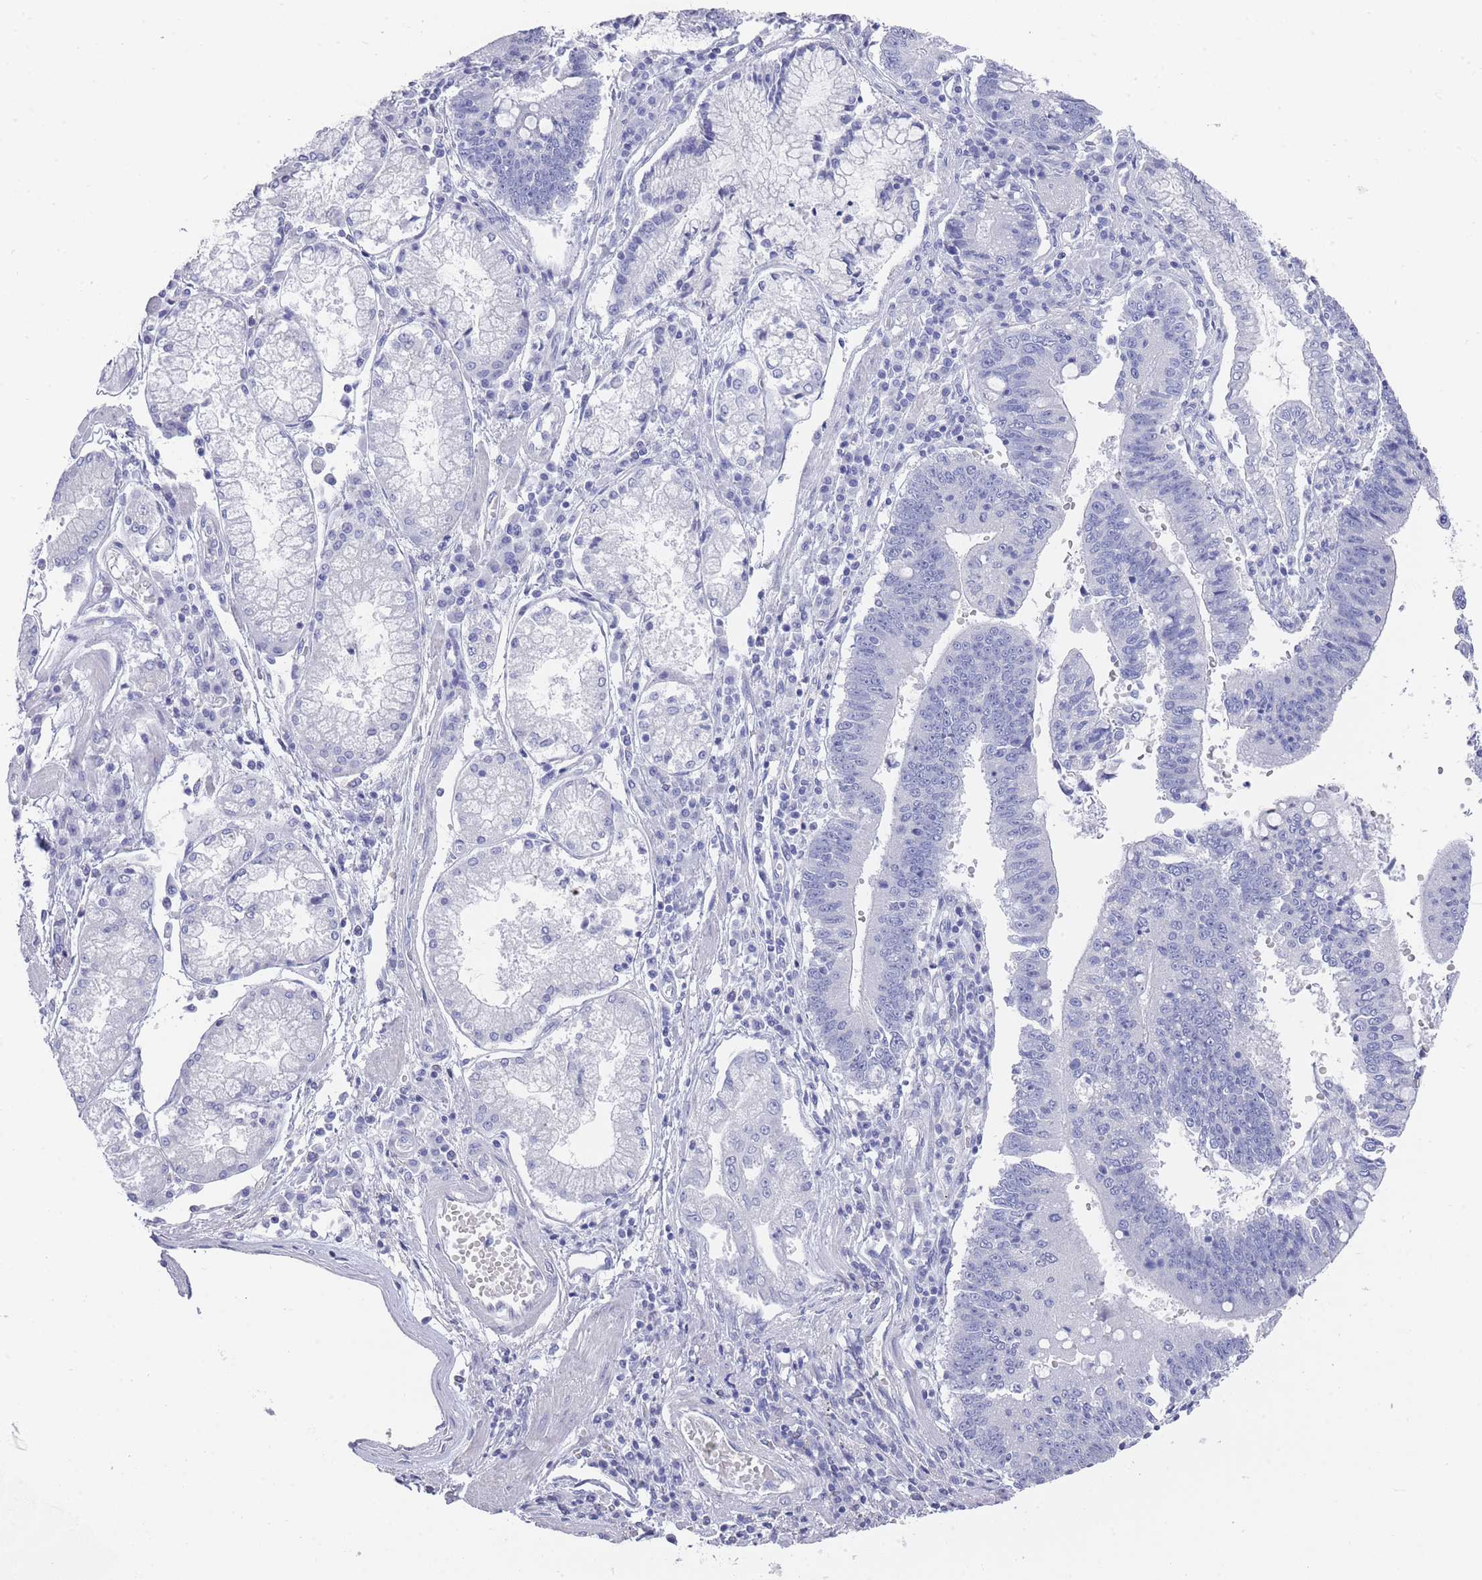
{"staining": {"intensity": "negative", "quantity": "none", "location": "none"}, "tissue": "stomach cancer", "cell_type": "Tumor cells", "image_type": "cancer", "snomed": [{"axis": "morphology", "description": "Adenocarcinoma, NOS"}, {"axis": "topography", "description": "Stomach"}], "caption": "High magnification brightfield microscopy of stomach adenocarcinoma stained with DAB (3,3'-diaminobenzidine) (brown) and counterstained with hematoxylin (blue): tumor cells show no significant positivity.", "gene": "RAB2B", "patient": {"sex": "male", "age": 59}}